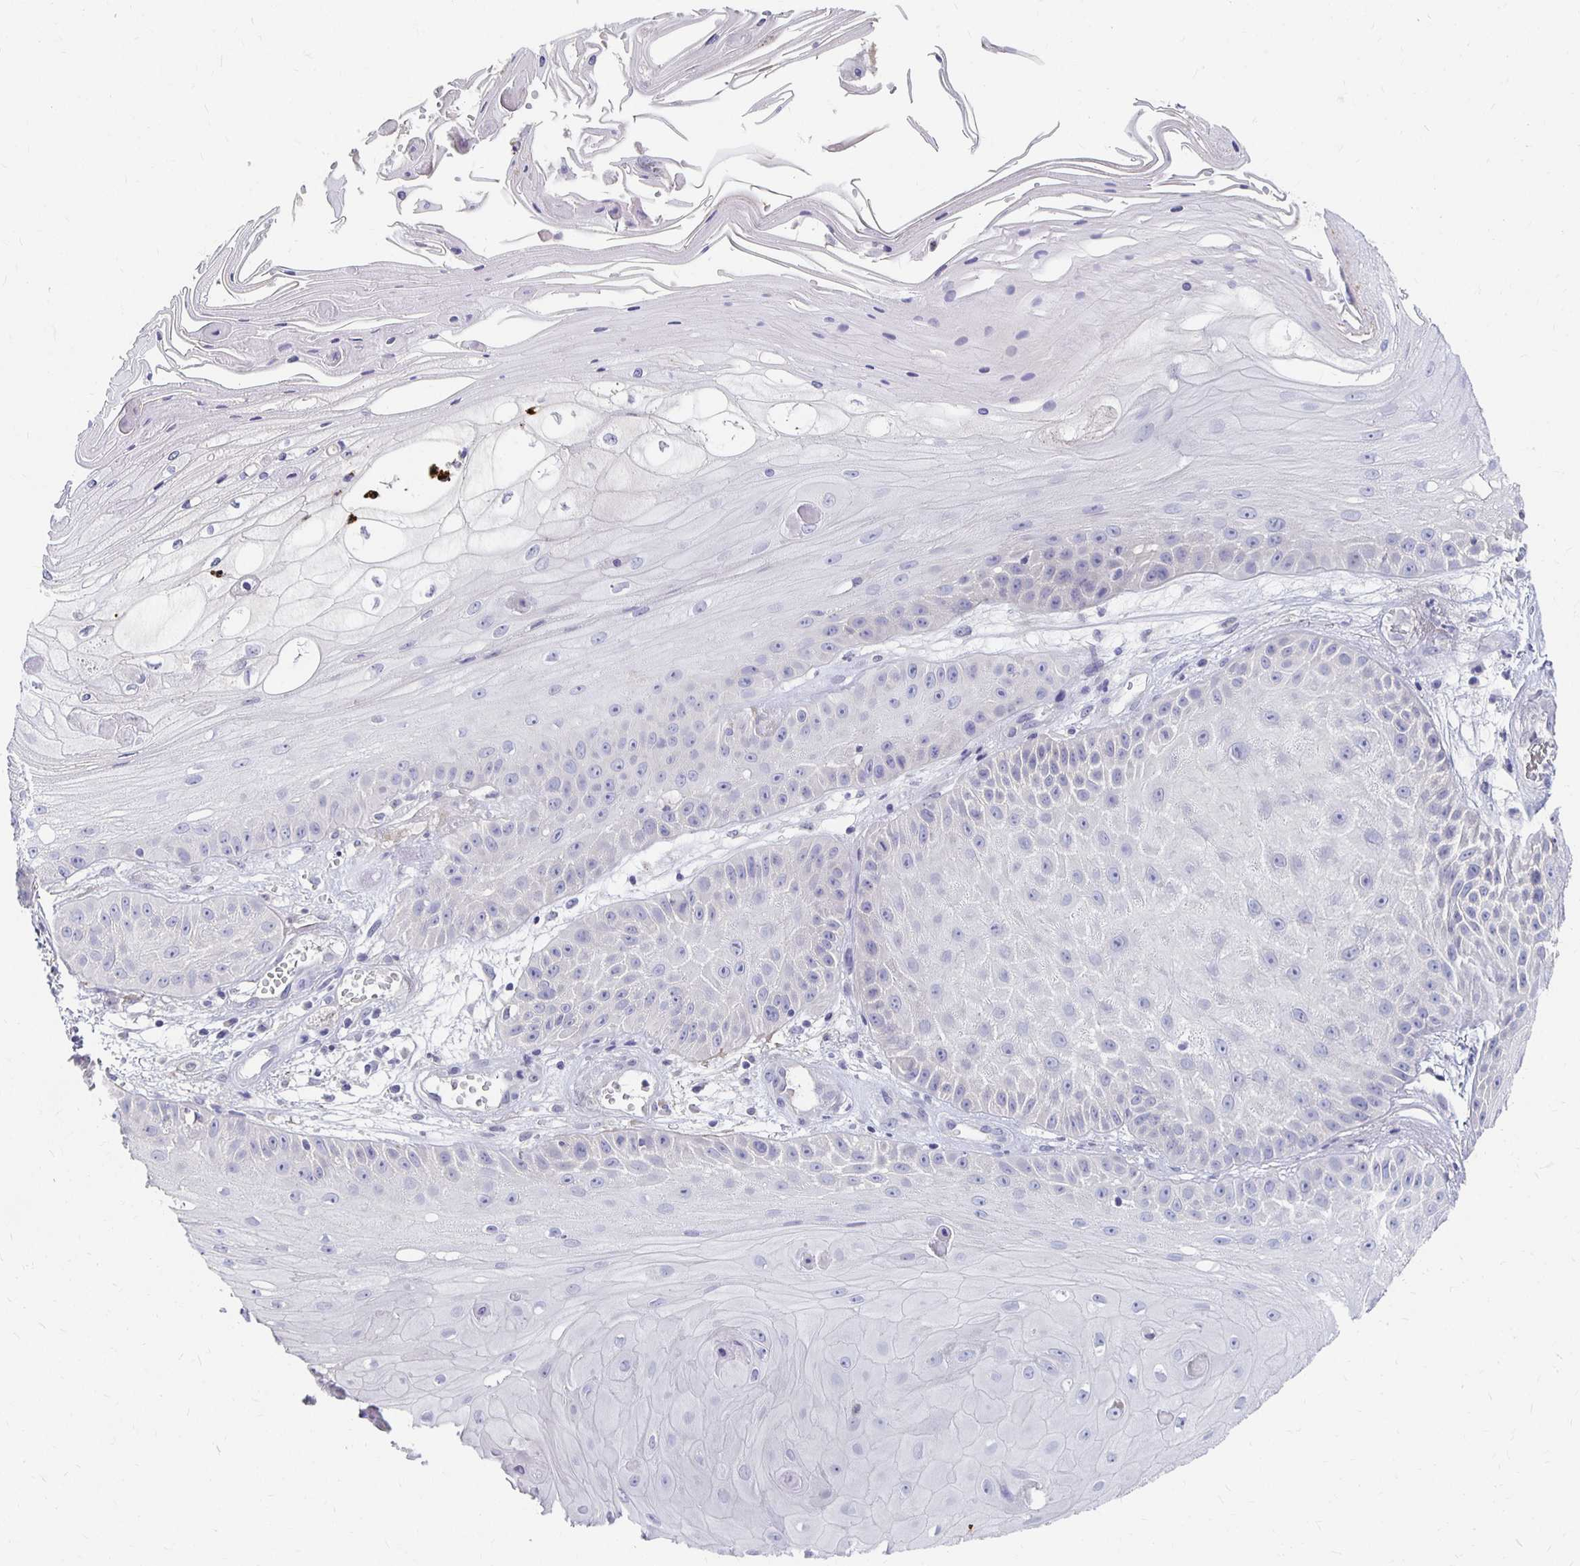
{"staining": {"intensity": "negative", "quantity": "none", "location": "none"}, "tissue": "skin cancer", "cell_type": "Tumor cells", "image_type": "cancer", "snomed": [{"axis": "morphology", "description": "Squamous cell carcinoma, NOS"}, {"axis": "topography", "description": "Skin"}], "caption": "This is a histopathology image of immunohistochemistry staining of skin squamous cell carcinoma, which shows no positivity in tumor cells.", "gene": "FKRP", "patient": {"sex": "male", "age": 70}}